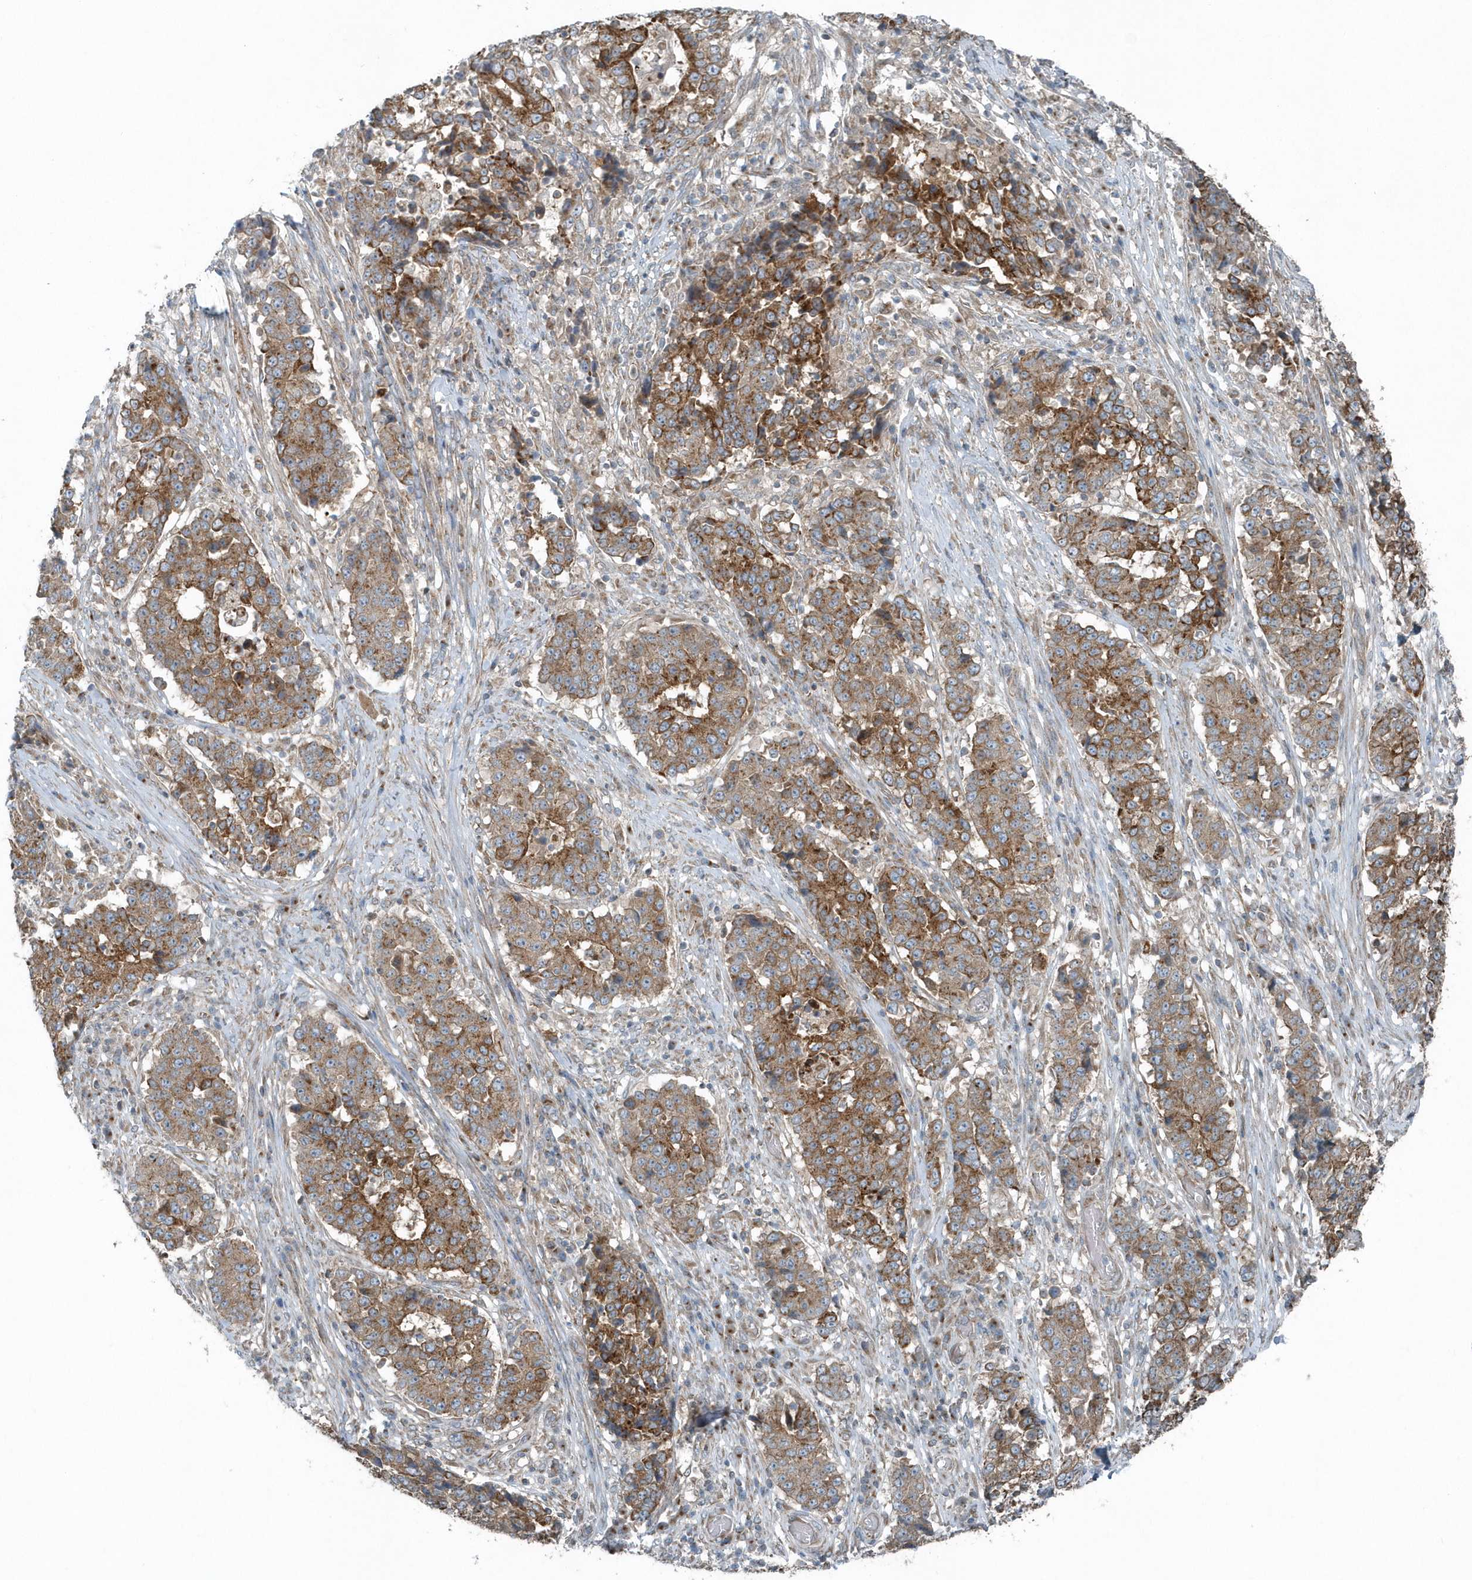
{"staining": {"intensity": "moderate", "quantity": ">75%", "location": "cytoplasmic/membranous"}, "tissue": "stomach cancer", "cell_type": "Tumor cells", "image_type": "cancer", "snomed": [{"axis": "morphology", "description": "Adenocarcinoma, NOS"}, {"axis": "topography", "description": "Stomach"}], "caption": "Stomach cancer stained with DAB (3,3'-diaminobenzidine) immunohistochemistry reveals medium levels of moderate cytoplasmic/membranous positivity in about >75% of tumor cells.", "gene": "GCC2", "patient": {"sex": "male", "age": 59}}